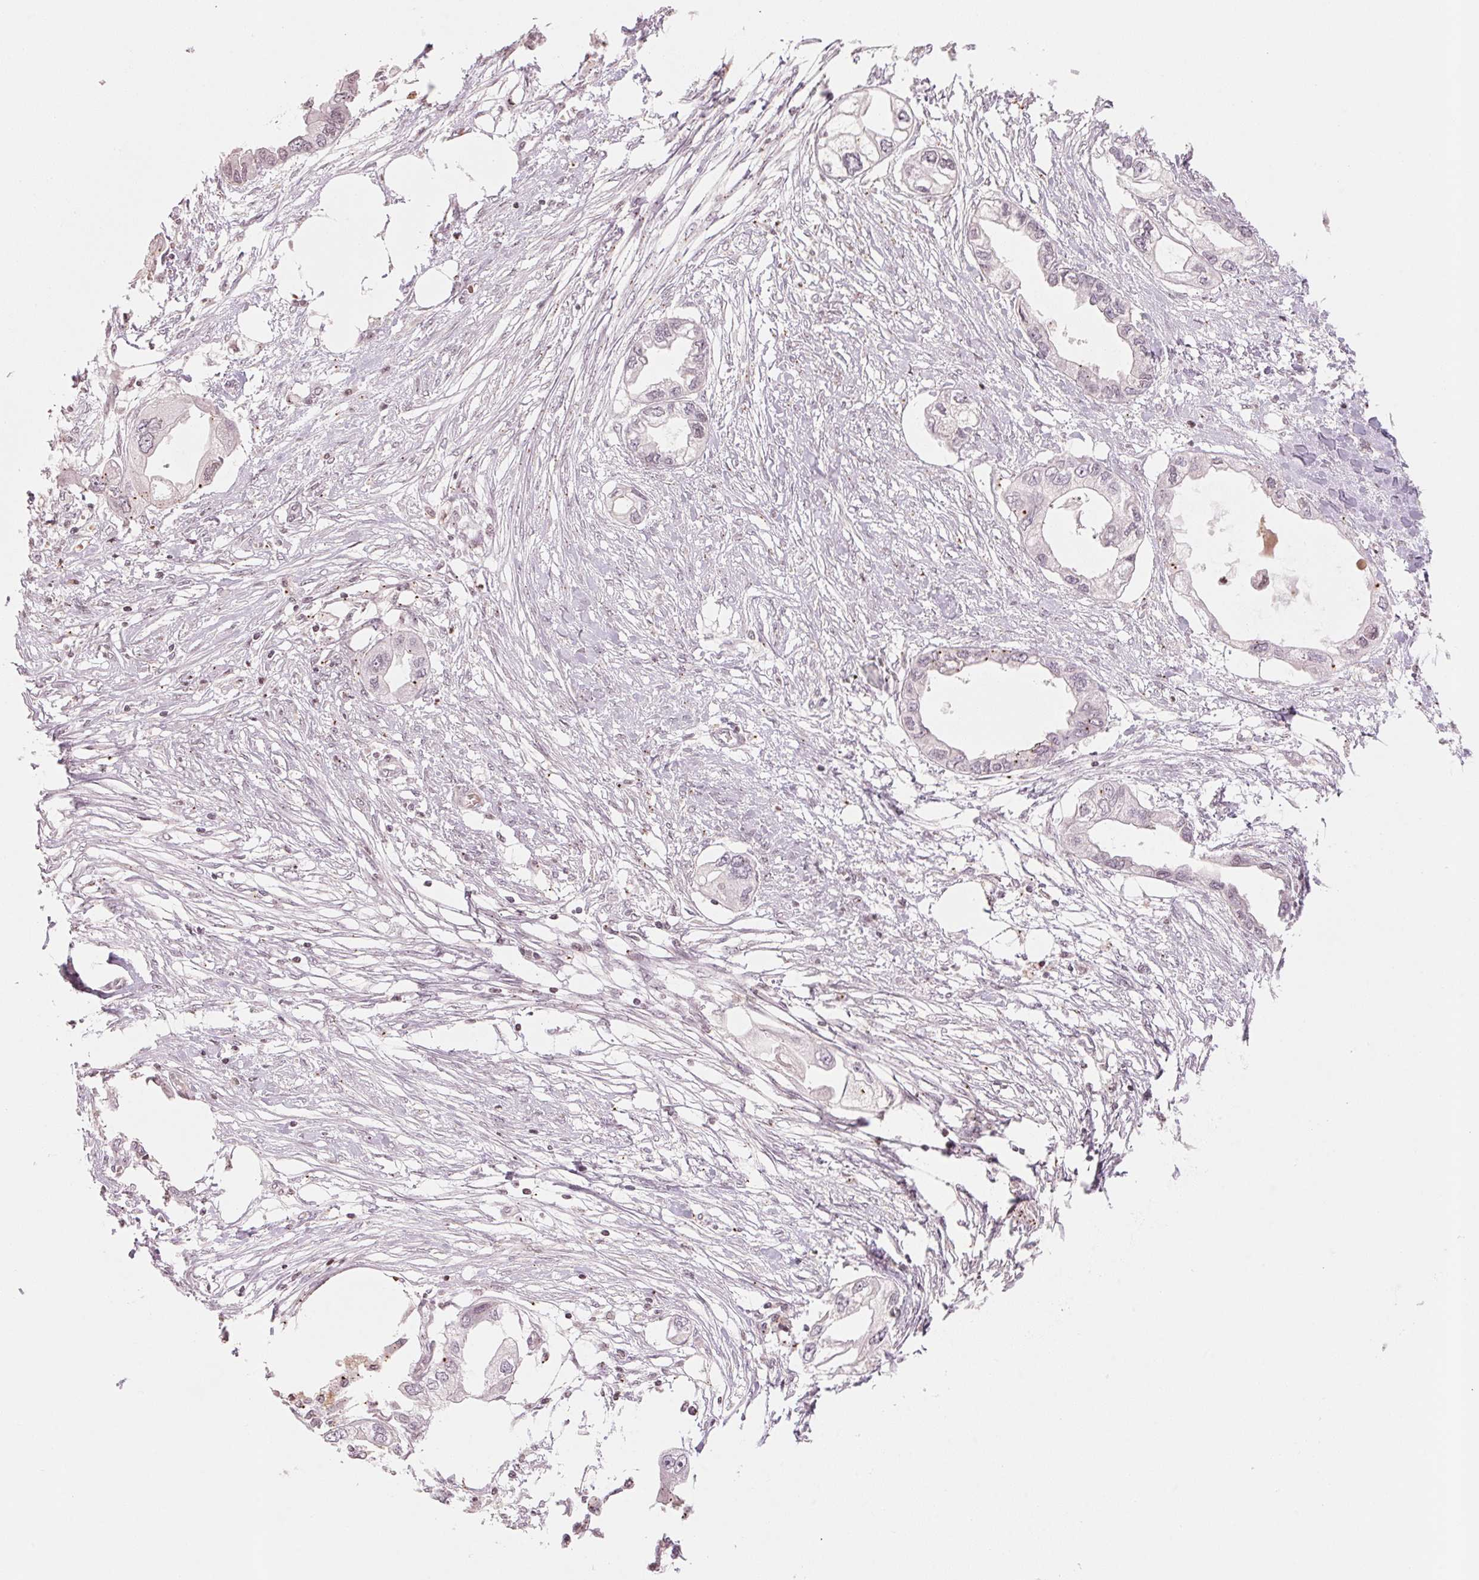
{"staining": {"intensity": "negative", "quantity": "none", "location": "none"}, "tissue": "endometrial cancer", "cell_type": "Tumor cells", "image_type": "cancer", "snomed": [{"axis": "morphology", "description": "Adenocarcinoma, NOS"}, {"axis": "morphology", "description": "Adenocarcinoma, metastatic, NOS"}, {"axis": "topography", "description": "Adipose tissue"}, {"axis": "topography", "description": "Endometrium"}], "caption": "Immunohistochemical staining of endometrial cancer shows no significant staining in tumor cells. The staining is performed using DAB (3,3'-diaminobenzidine) brown chromogen with nuclei counter-stained in using hematoxylin.", "gene": "SLC17A4", "patient": {"sex": "female", "age": 67}}